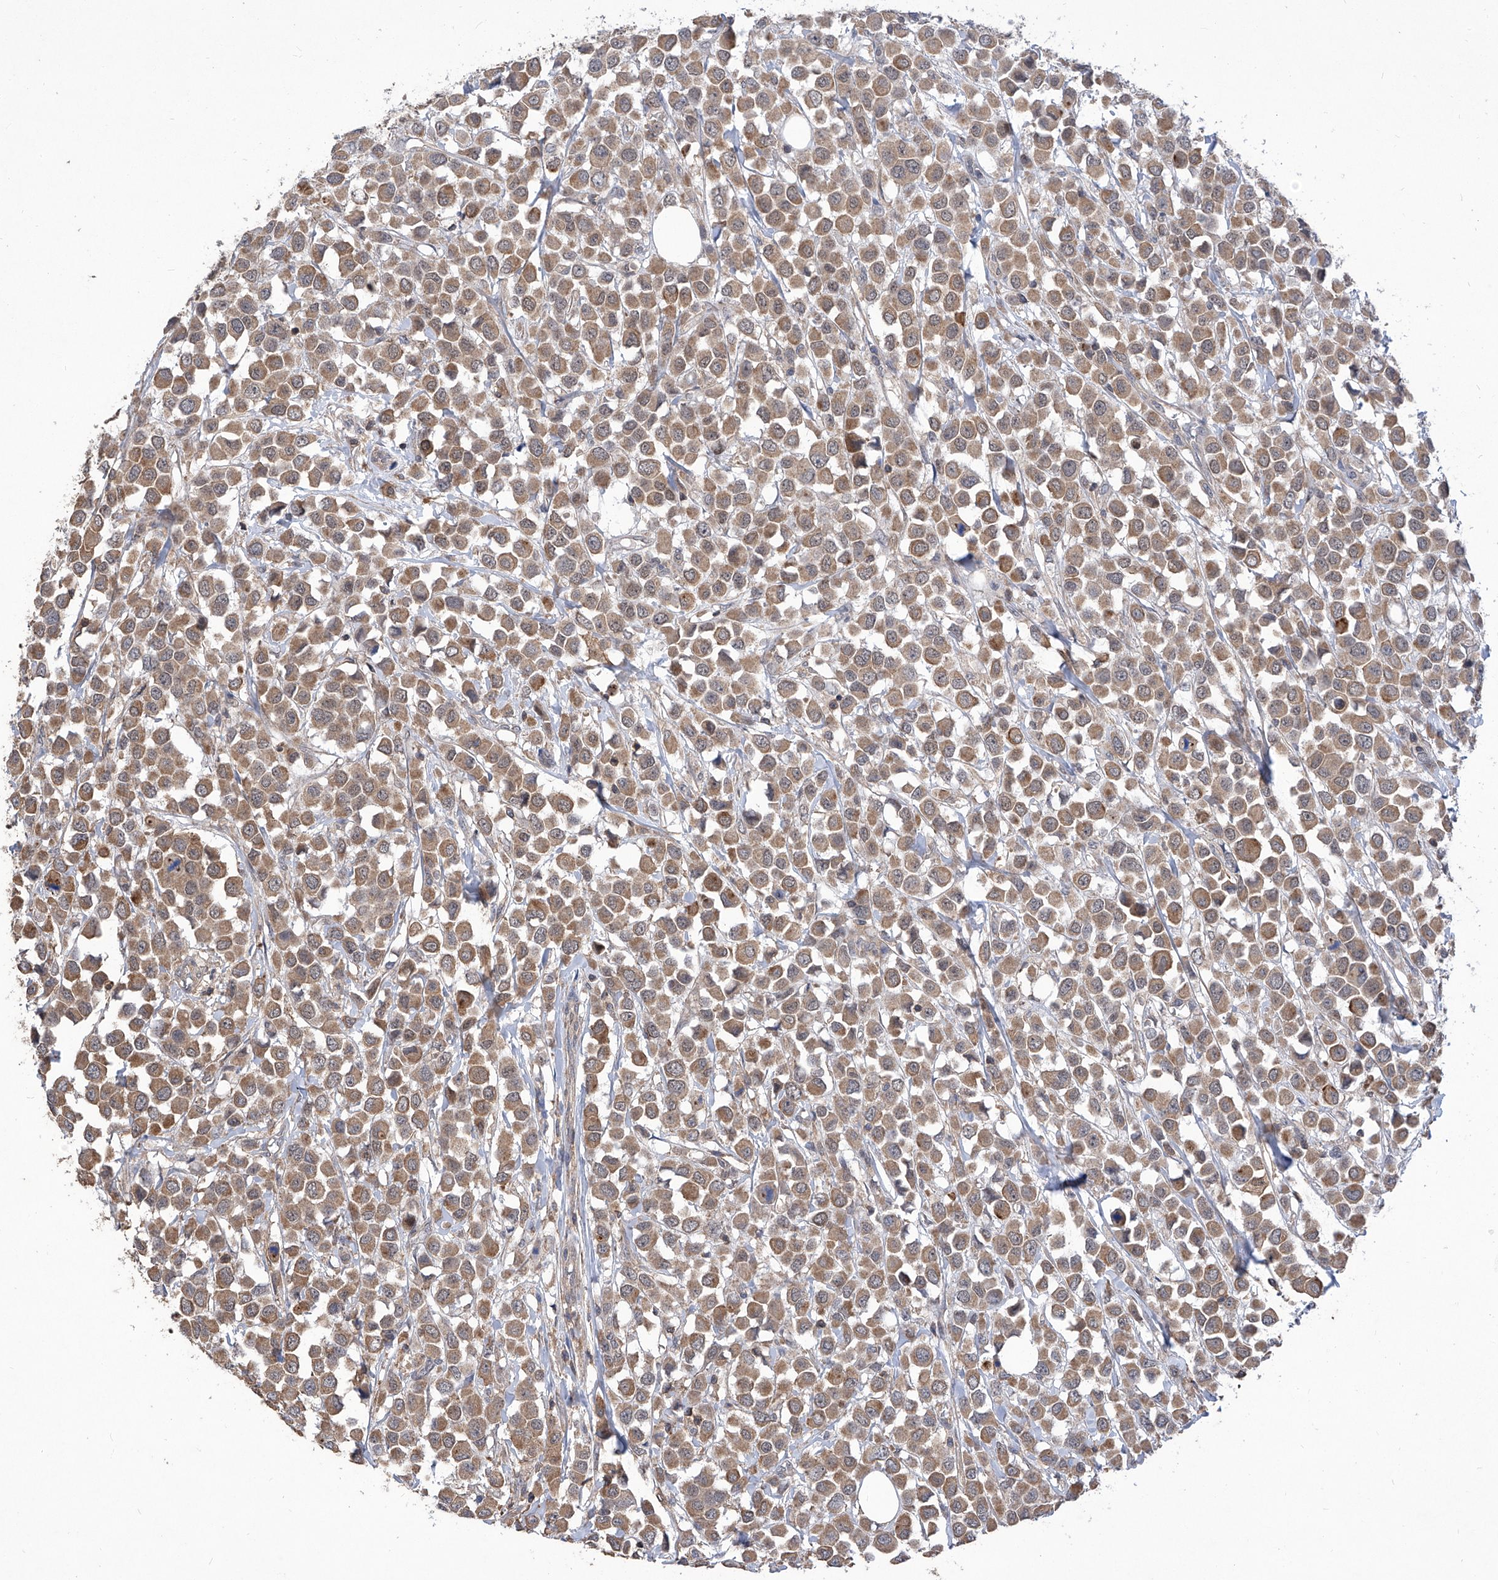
{"staining": {"intensity": "moderate", "quantity": ">75%", "location": "cytoplasmic/membranous"}, "tissue": "breast cancer", "cell_type": "Tumor cells", "image_type": "cancer", "snomed": [{"axis": "morphology", "description": "Duct carcinoma"}, {"axis": "topography", "description": "Breast"}], "caption": "Infiltrating ductal carcinoma (breast) stained for a protein (brown) reveals moderate cytoplasmic/membranous positive expression in approximately >75% of tumor cells.", "gene": "KIFC2", "patient": {"sex": "female", "age": 61}}